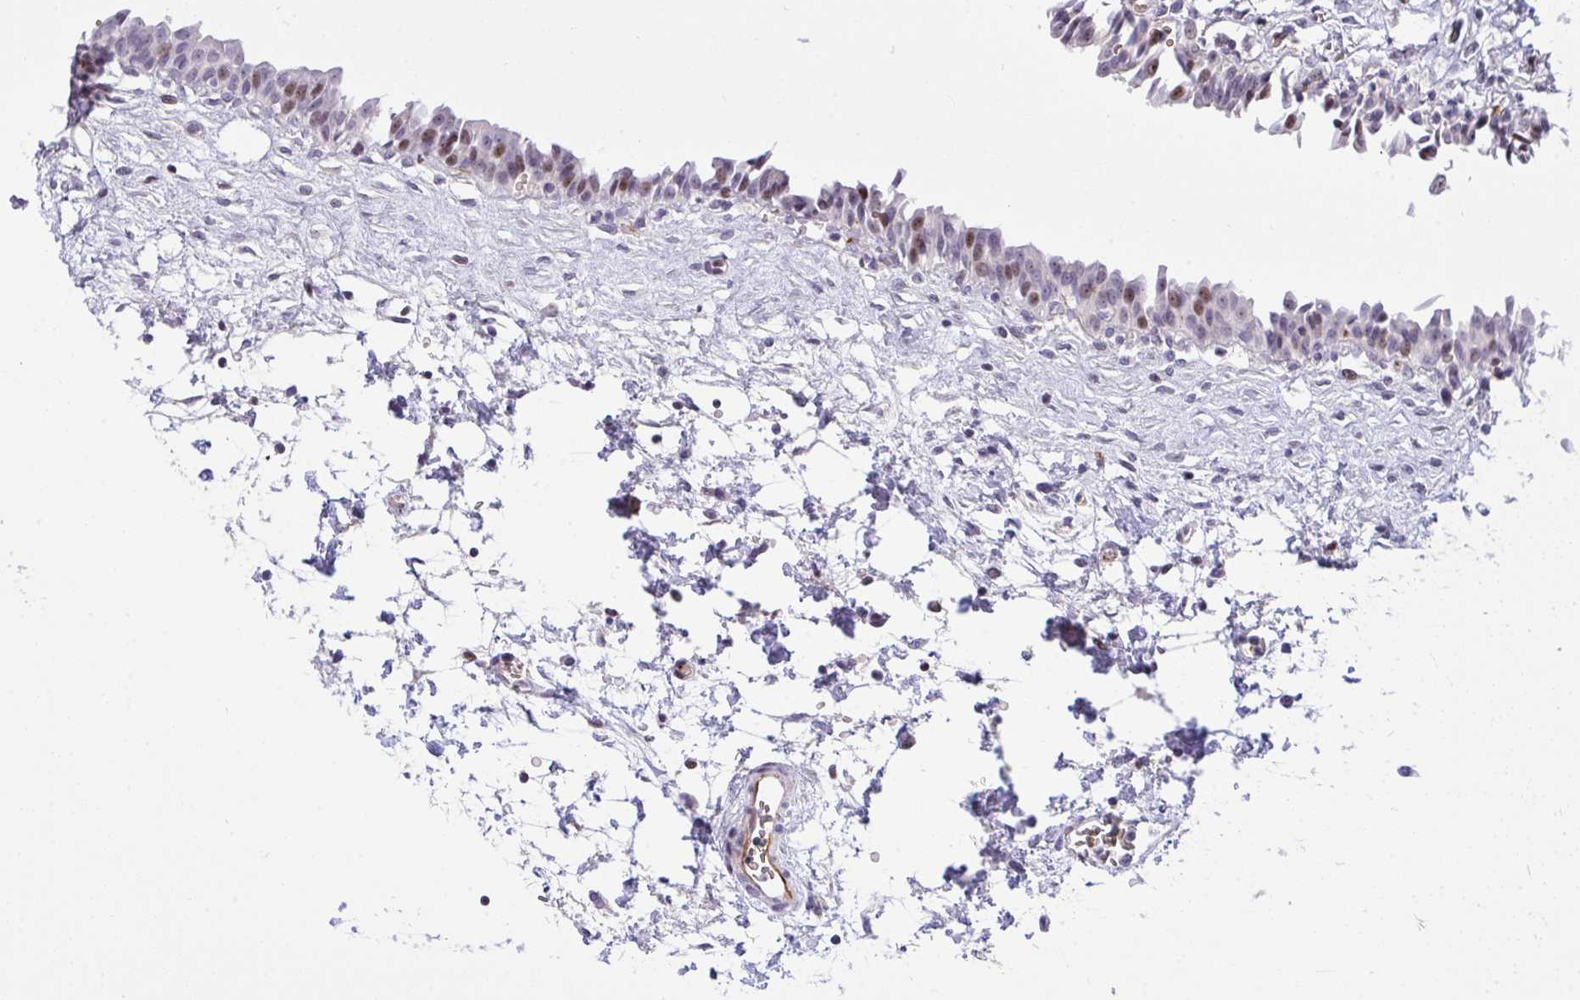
{"staining": {"intensity": "moderate", "quantity": "<25%", "location": "nuclear"}, "tissue": "urinary bladder", "cell_type": "Urothelial cells", "image_type": "normal", "snomed": [{"axis": "morphology", "description": "Normal tissue, NOS"}, {"axis": "topography", "description": "Urinary bladder"}], "caption": "Approximately <25% of urothelial cells in benign human urinary bladder show moderate nuclear protein staining as visualized by brown immunohistochemical staining.", "gene": "PLPPR3", "patient": {"sex": "male", "age": 37}}